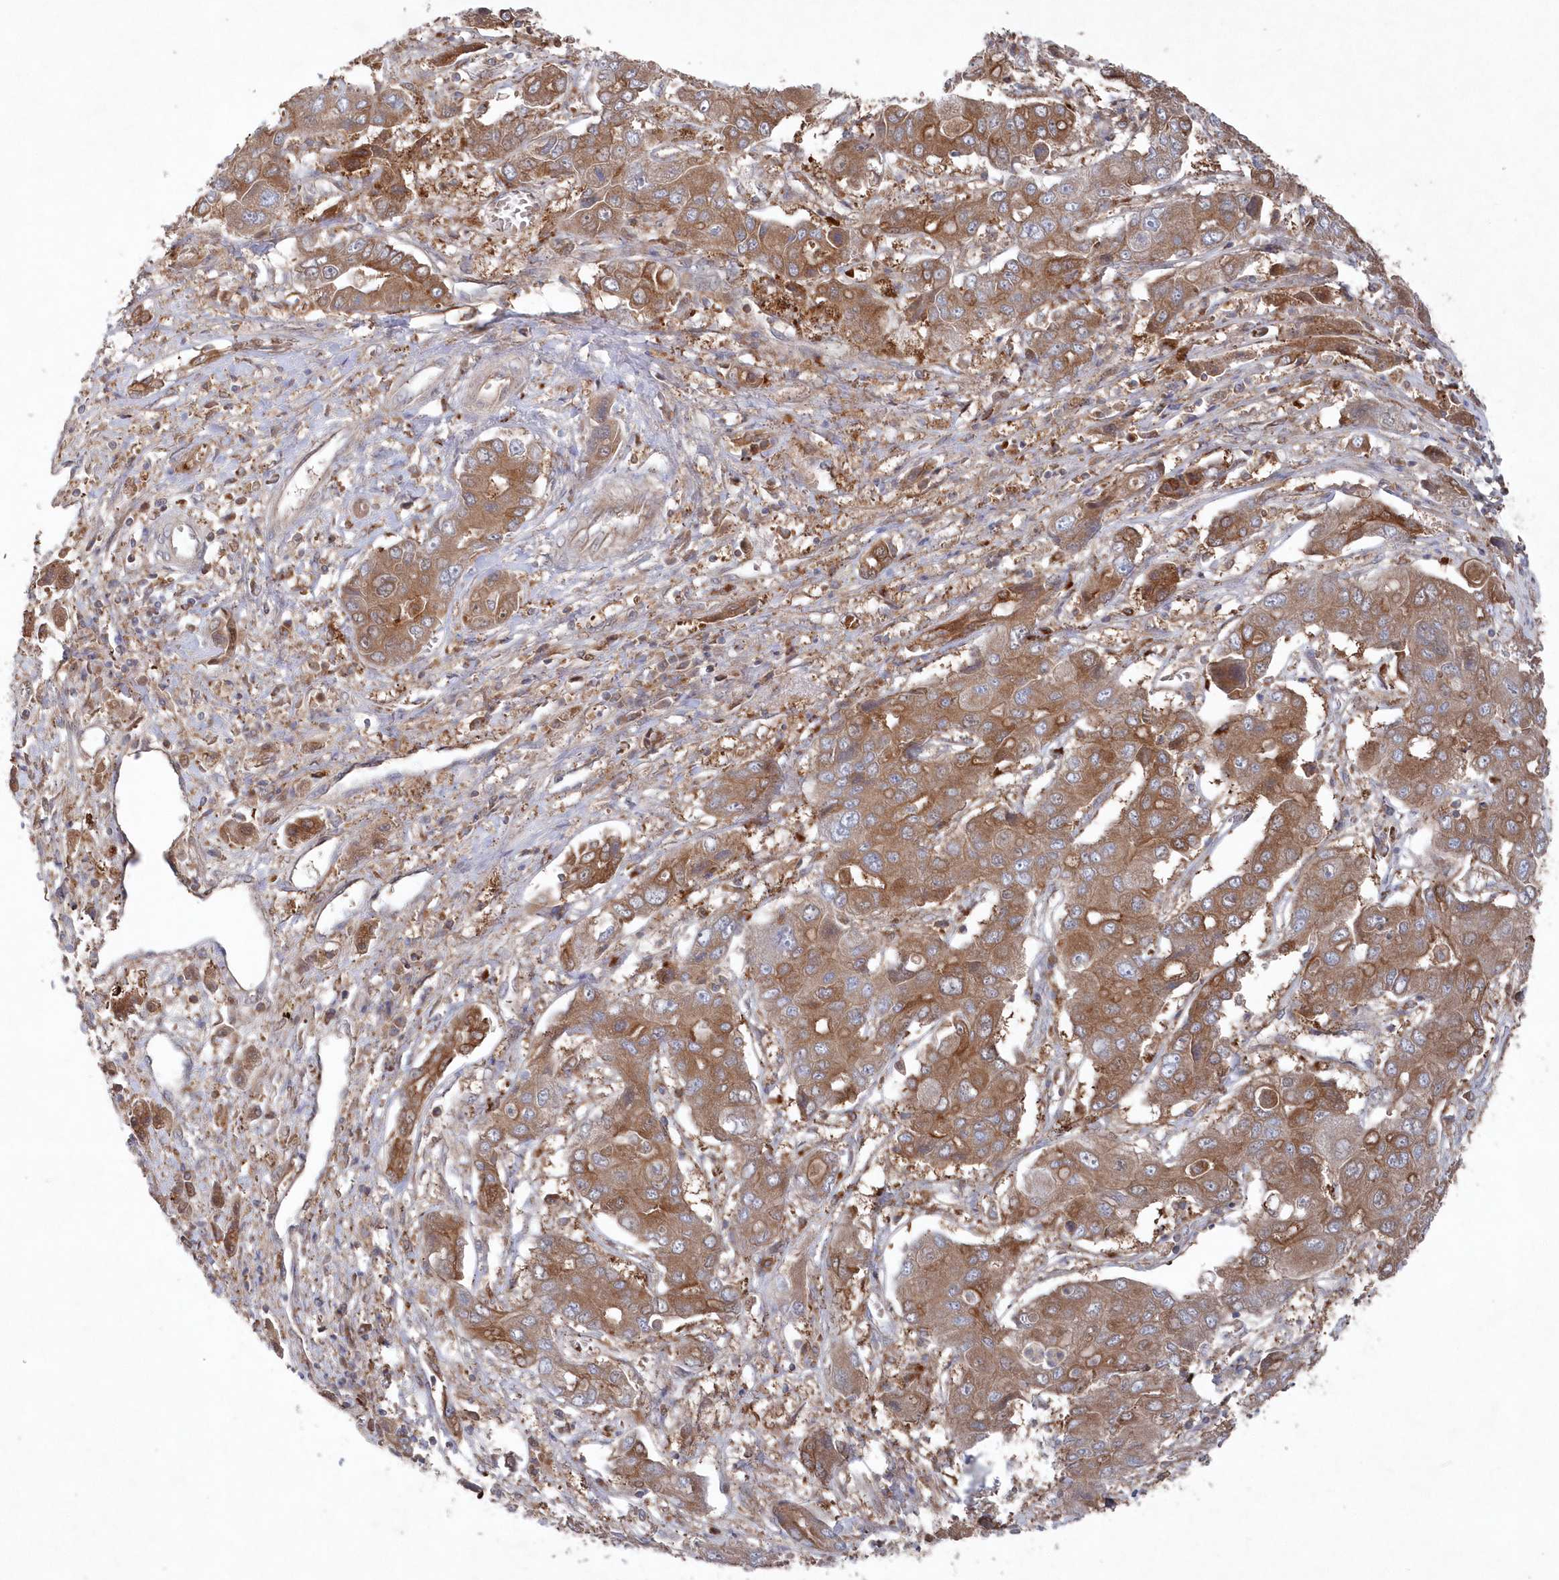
{"staining": {"intensity": "moderate", "quantity": ">75%", "location": "cytoplasmic/membranous"}, "tissue": "liver cancer", "cell_type": "Tumor cells", "image_type": "cancer", "snomed": [{"axis": "morphology", "description": "Cholangiocarcinoma"}, {"axis": "topography", "description": "Liver"}], "caption": "Immunohistochemistry image of liver cancer stained for a protein (brown), which displays medium levels of moderate cytoplasmic/membranous positivity in about >75% of tumor cells.", "gene": "ASNSD1", "patient": {"sex": "male", "age": 67}}